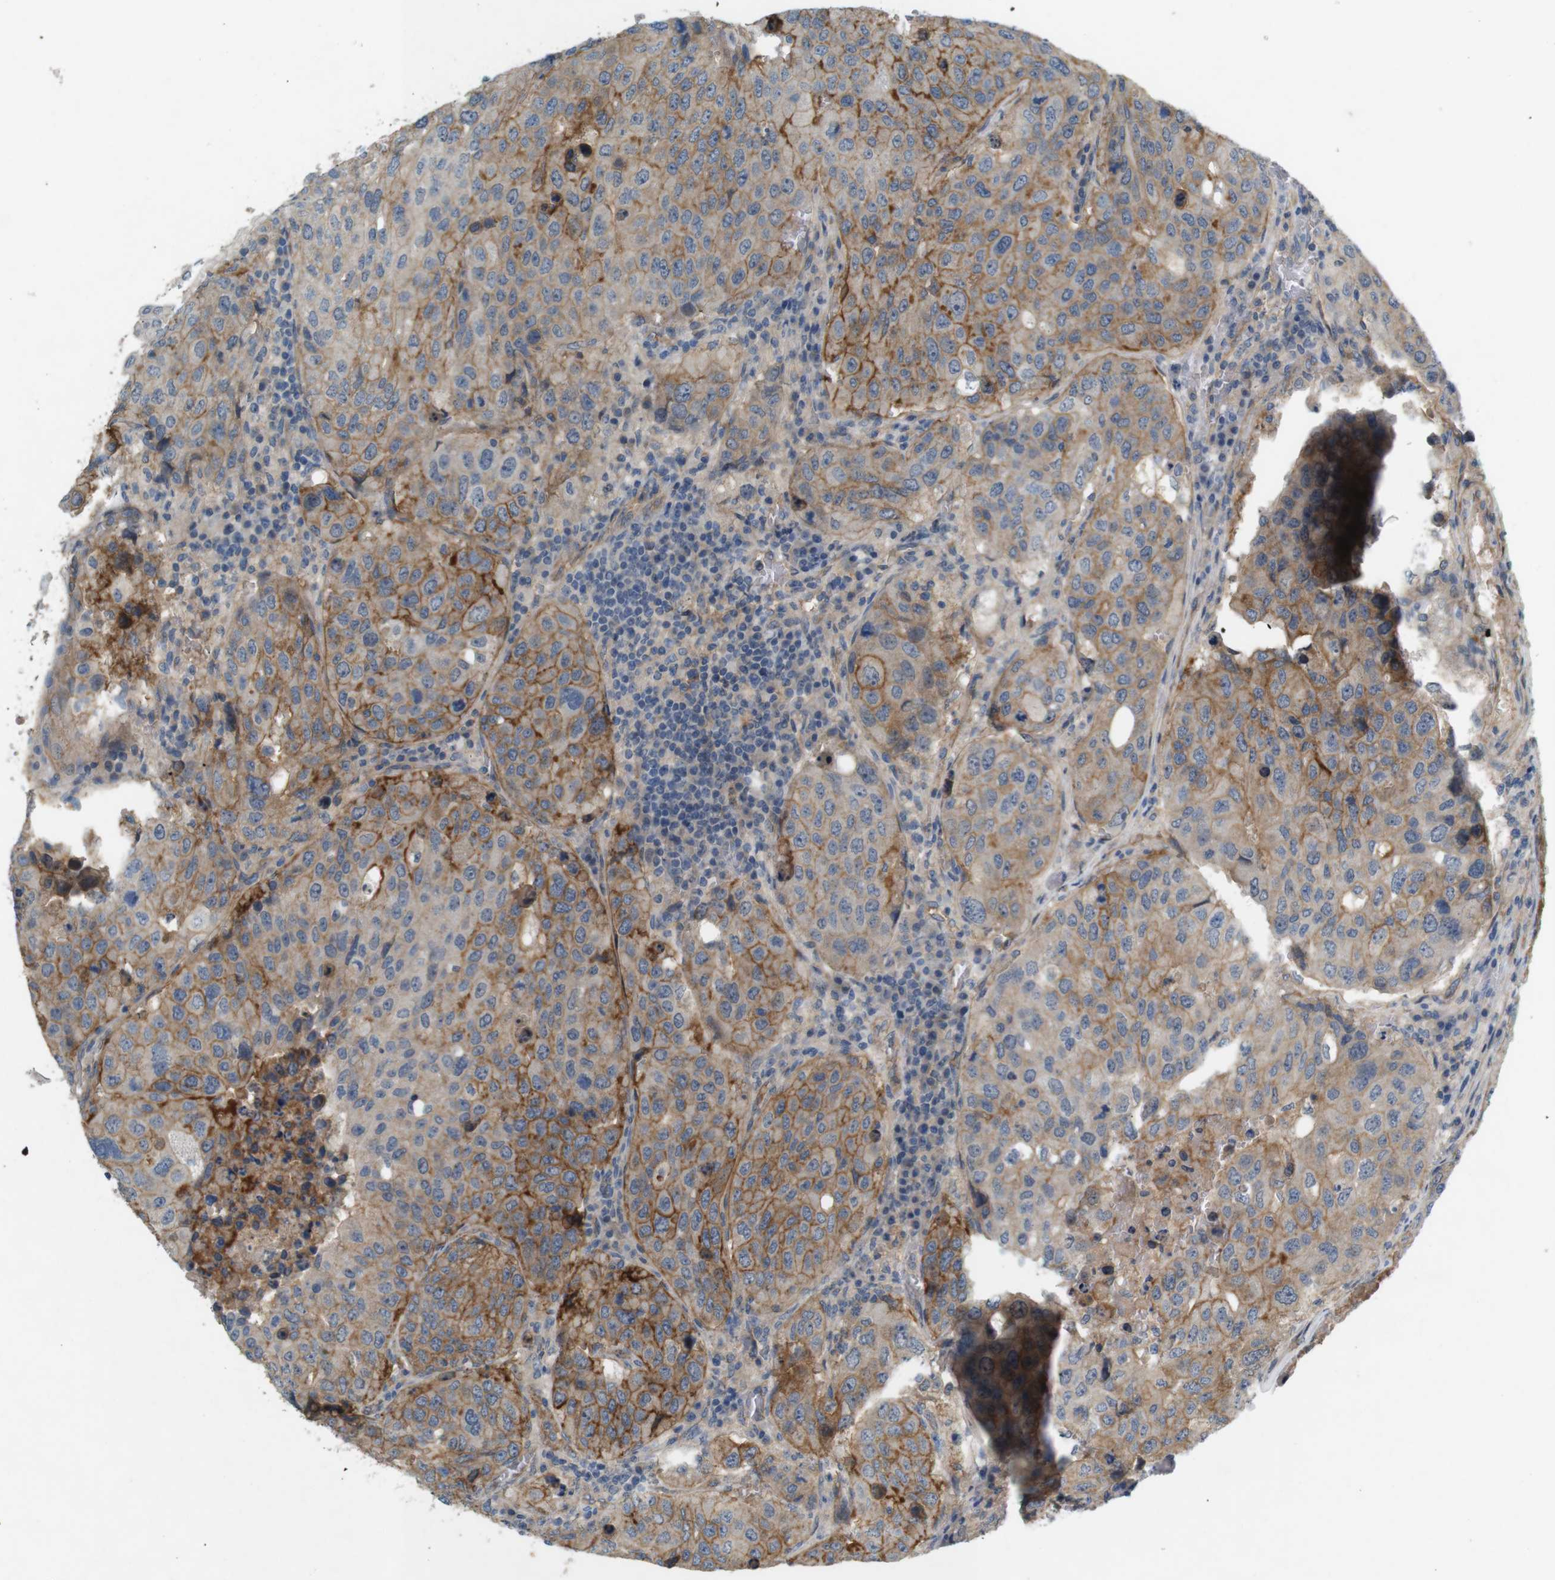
{"staining": {"intensity": "moderate", "quantity": "25%-75%", "location": "cytoplasmic/membranous"}, "tissue": "urothelial cancer", "cell_type": "Tumor cells", "image_type": "cancer", "snomed": [{"axis": "morphology", "description": "Urothelial carcinoma, High grade"}, {"axis": "topography", "description": "Lymph node"}, {"axis": "topography", "description": "Urinary bladder"}], "caption": "This is a histology image of immunohistochemistry staining of urothelial cancer, which shows moderate staining in the cytoplasmic/membranous of tumor cells.", "gene": "PVR", "patient": {"sex": "male", "age": 51}}